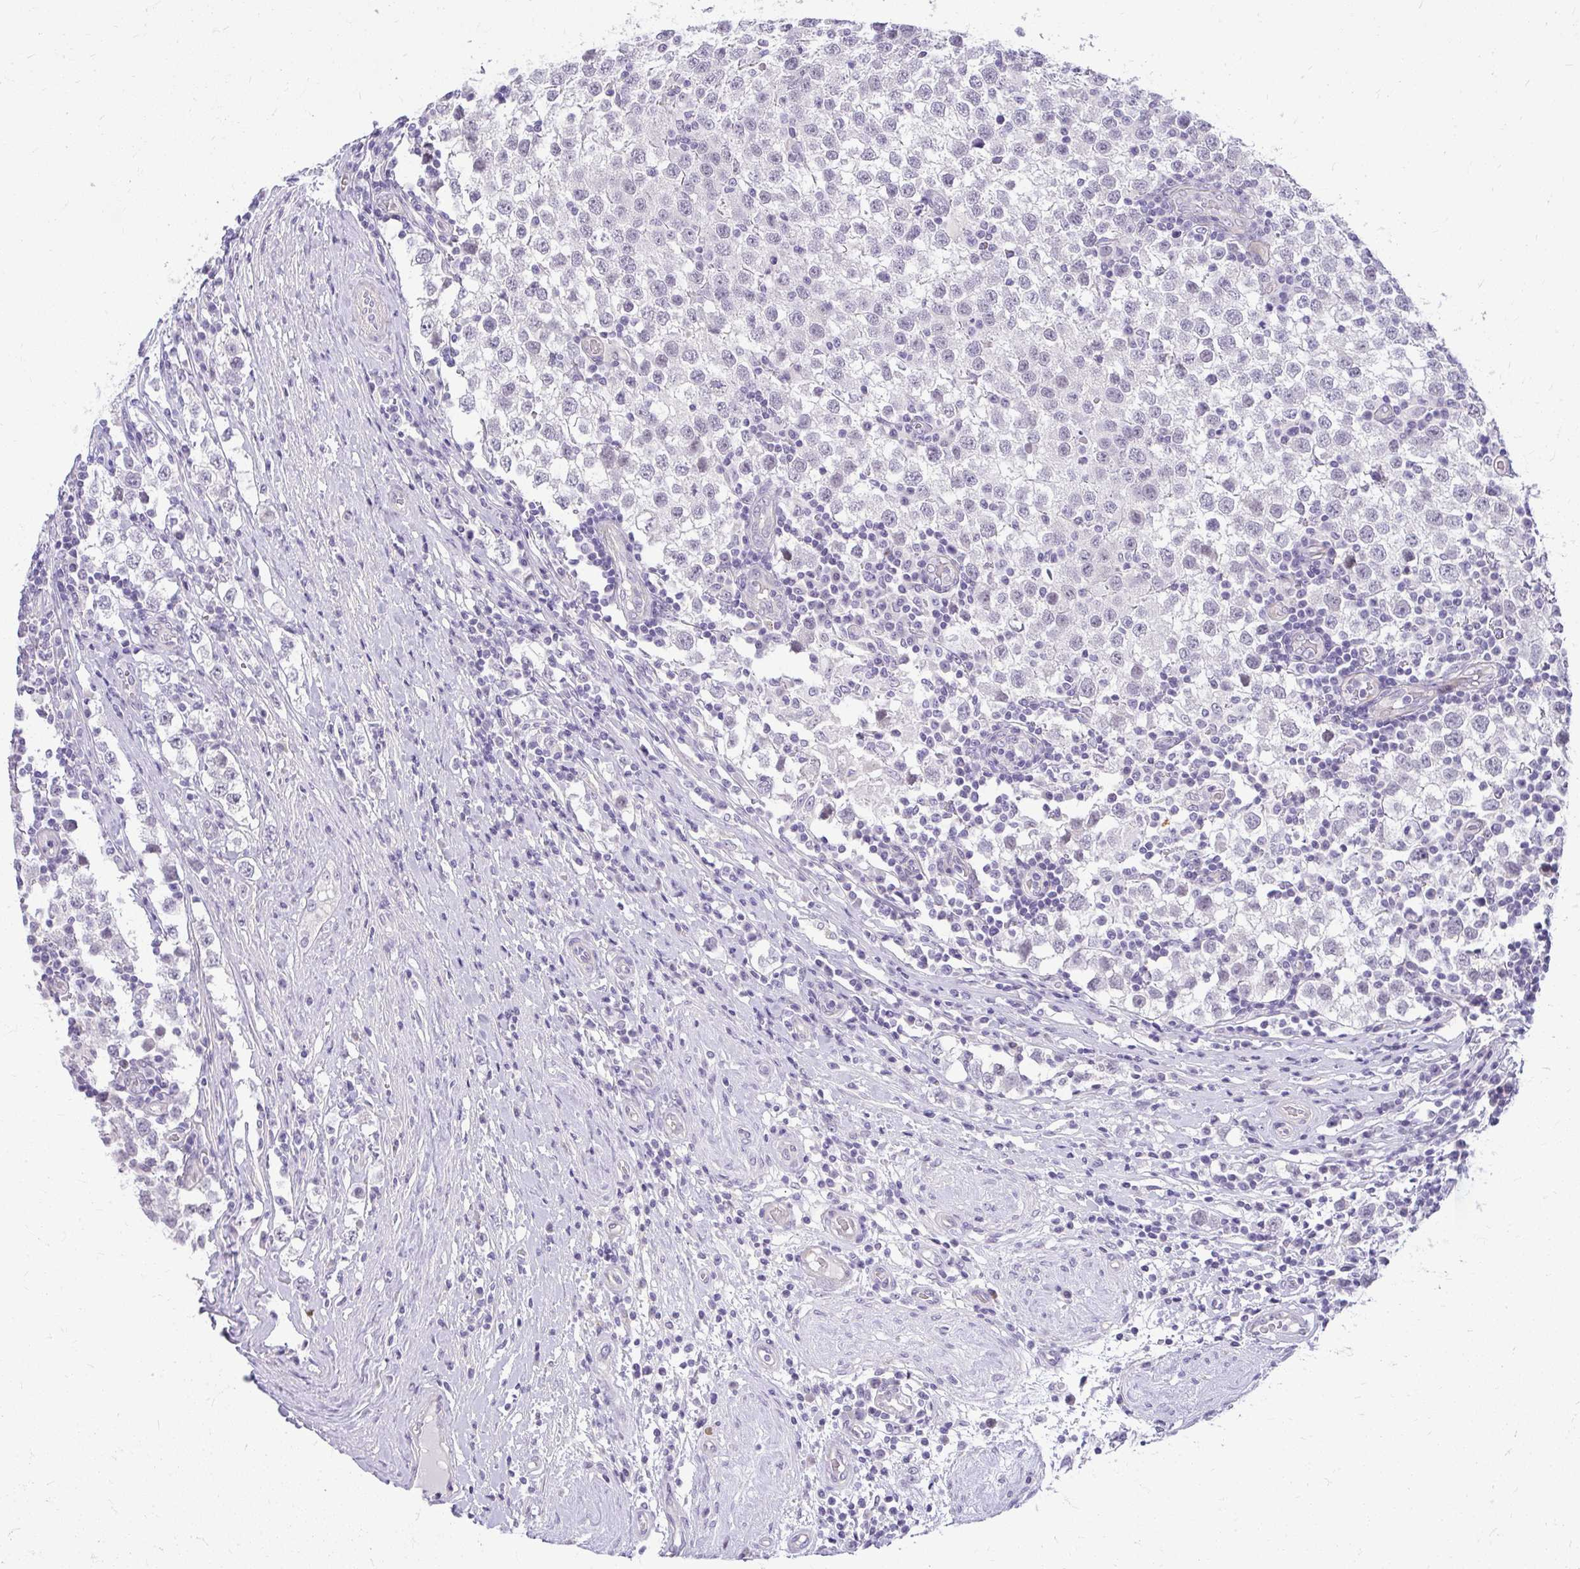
{"staining": {"intensity": "negative", "quantity": "none", "location": "none"}, "tissue": "testis cancer", "cell_type": "Tumor cells", "image_type": "cancer", "snomed": [{"axis": "morphology", "description": "Seminoma, NOS"}, {"axis": "topography", "description": "Testis"}], "caption": "An image of human testis cancer is negative for staining in tumor cells. (Brightfield microscopy of DAB (3,3'-diaminobenzidine) IHC at high magnification).", "gene": "TEX33", "patient": {"sex": "male", "age": 34}}